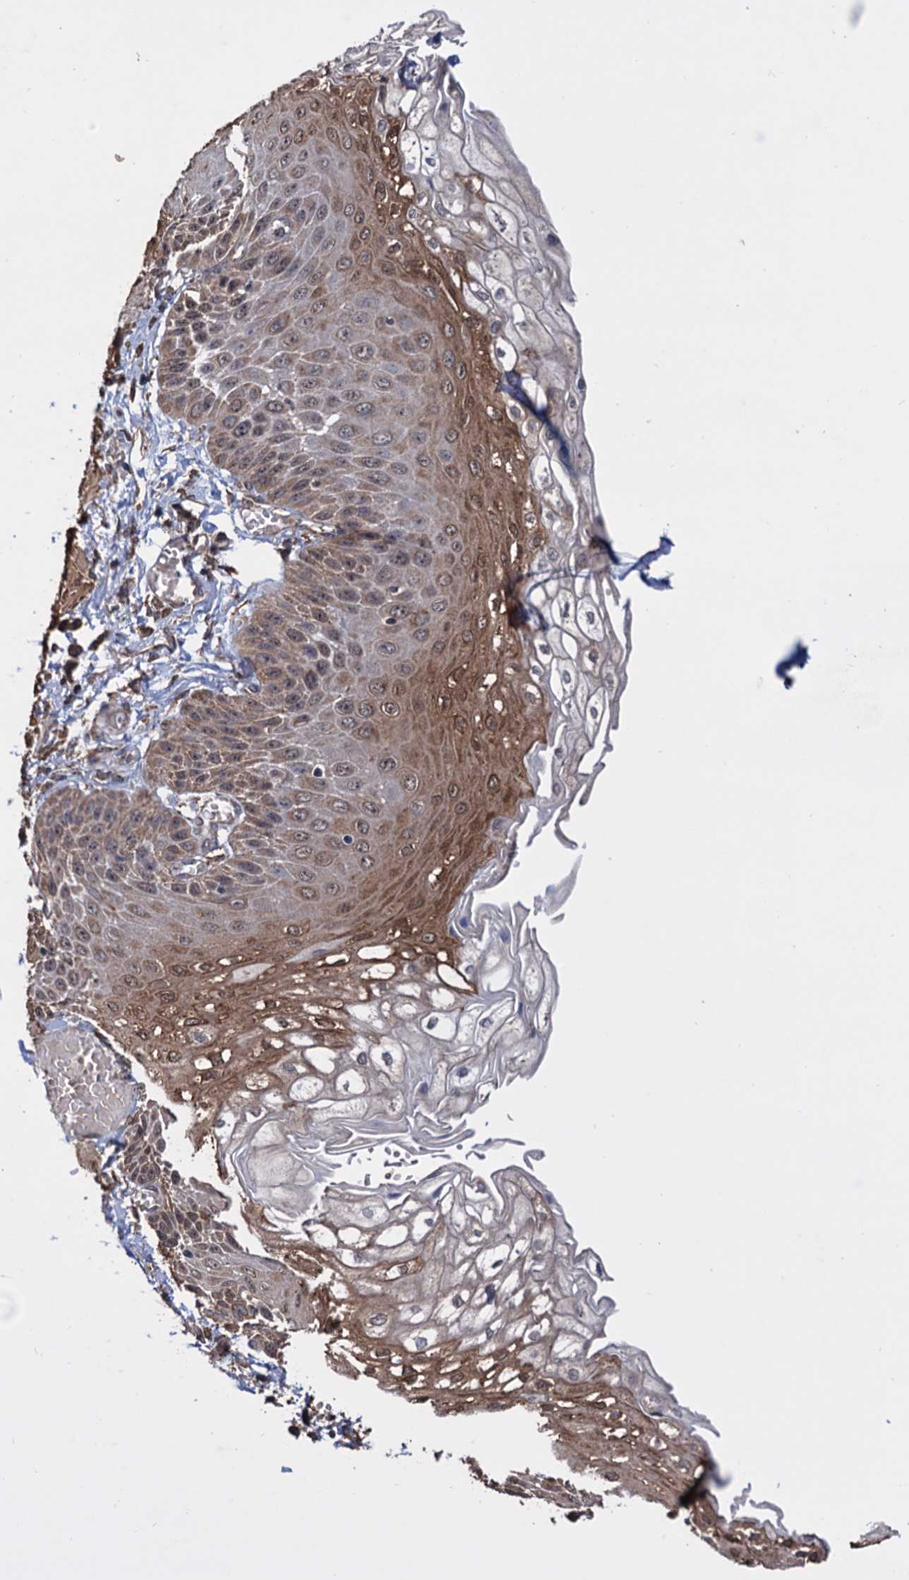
{"staining": {"intensity": "moderate", "quantity": "<25%", "location": "cytoplasmic/membranous"}, "tissue": "esophagus", "cell_type": "Squamous epithelial cells", "image_type": "normal", "snomed": [{"axis": "morphology", "description": "Normal tissue, NOS"}, {"axis": "topography", "description": "Esophagus"}], "caption": "Esophagus stained with DAB (3,3'-diaminobenzidine) IHC shows low levels of moderate cytoplasmic/membranous expression in about <25% of squamous epithelial cells. The staining was performed using DAB, with brown indicating positive protein expression. Nuclei are stained blue with hematoxylin.", "gene": "TBC1D12", "patient": {"sex": "male", "age": 81}}